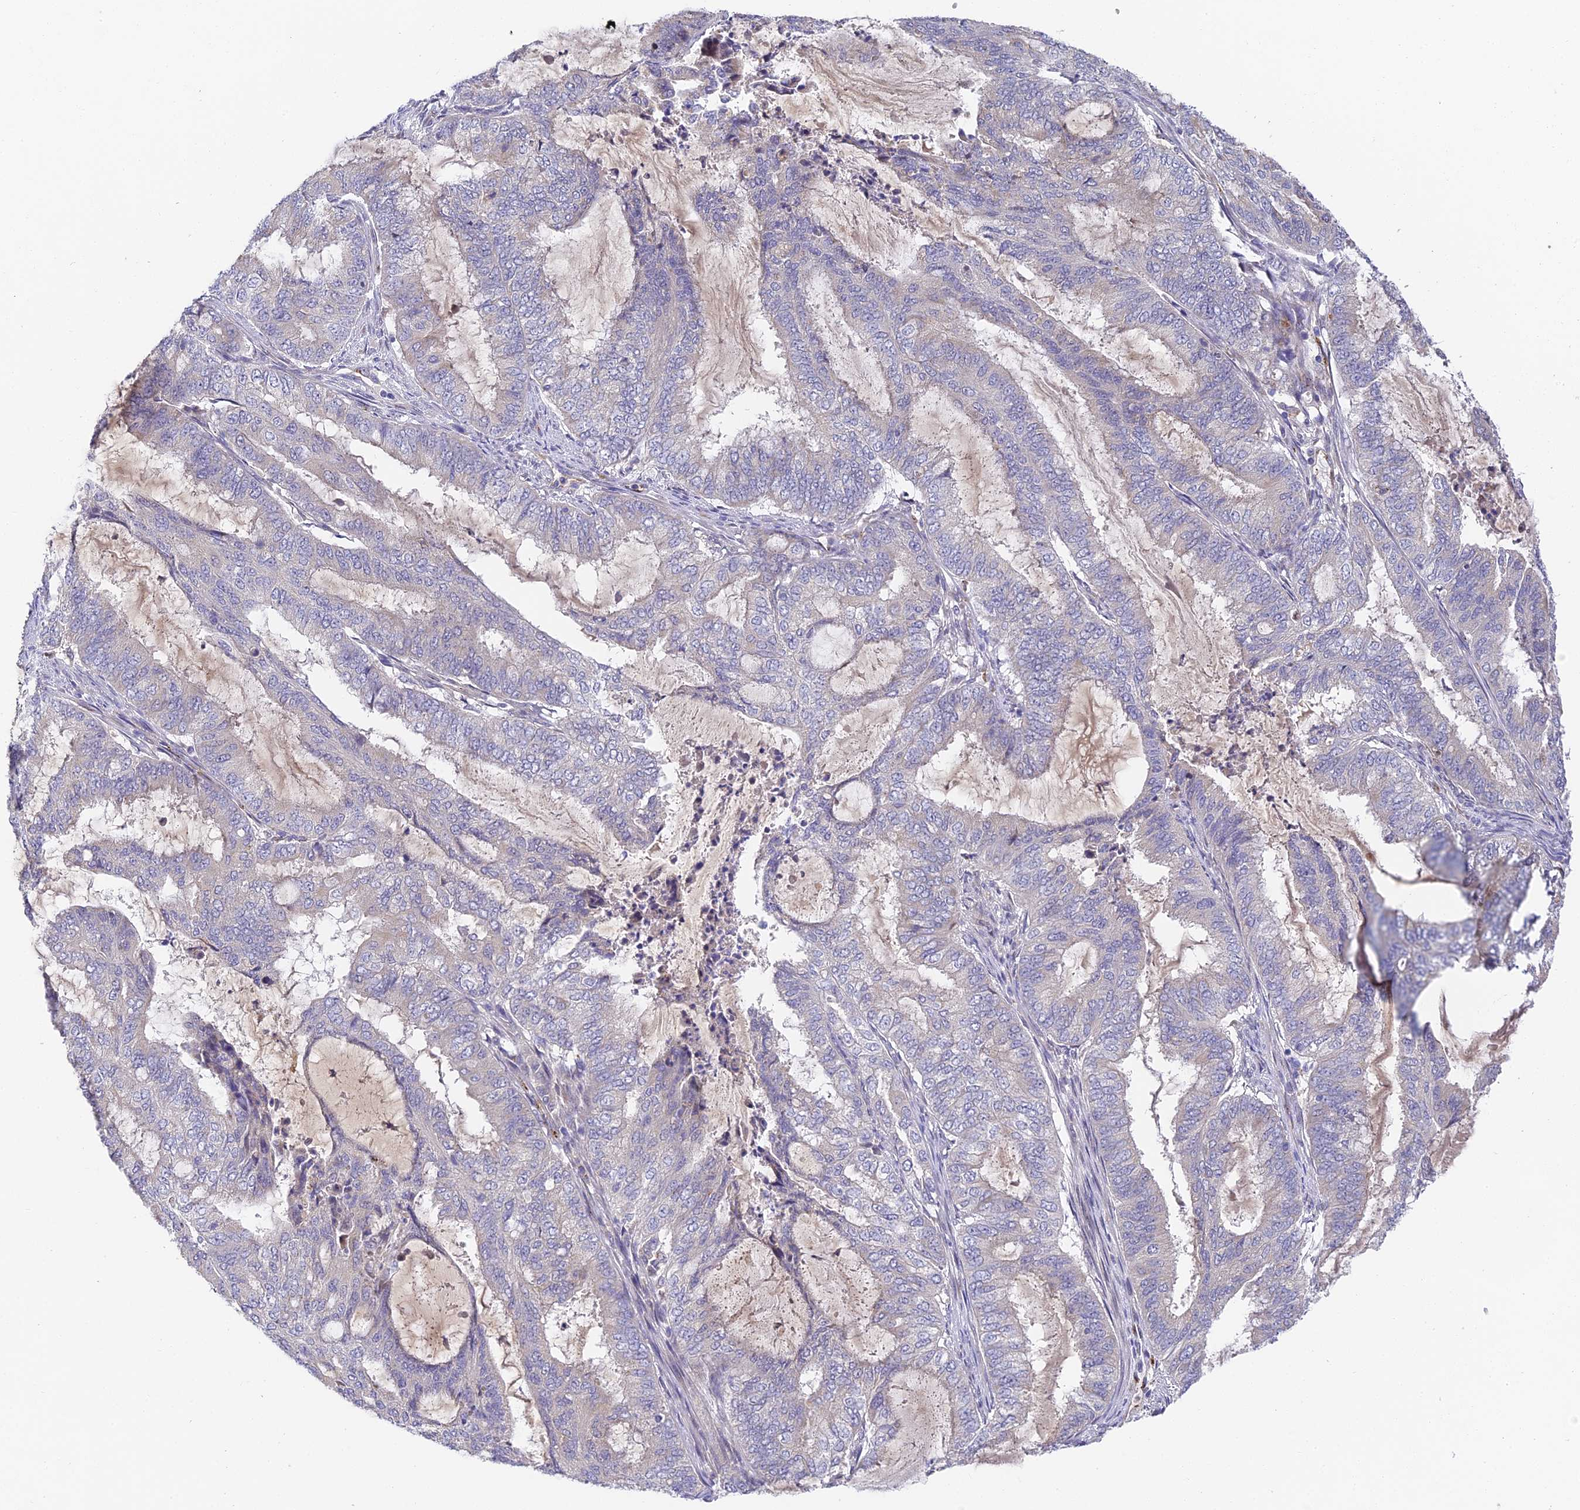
{"staining": {"intensity": "negative", "quantity": "none", "location": "none"}, "tissue": "endometrial cancer", "cell_type": "Tumor cells", "image_type": "cancer", "snomed": [{"axis": "morphology", "description": "Adenocarcinoma, NOS"}, {"axis": "topography", "description": "Endometrium"}], "caption": "DAB immunohistochemical staining of human adenocarcinoma (endometrial) reveals no significant positivity in tumor cells.", "gene": "DNAAF10", "patient": {"sex": "female", "age": 51}}